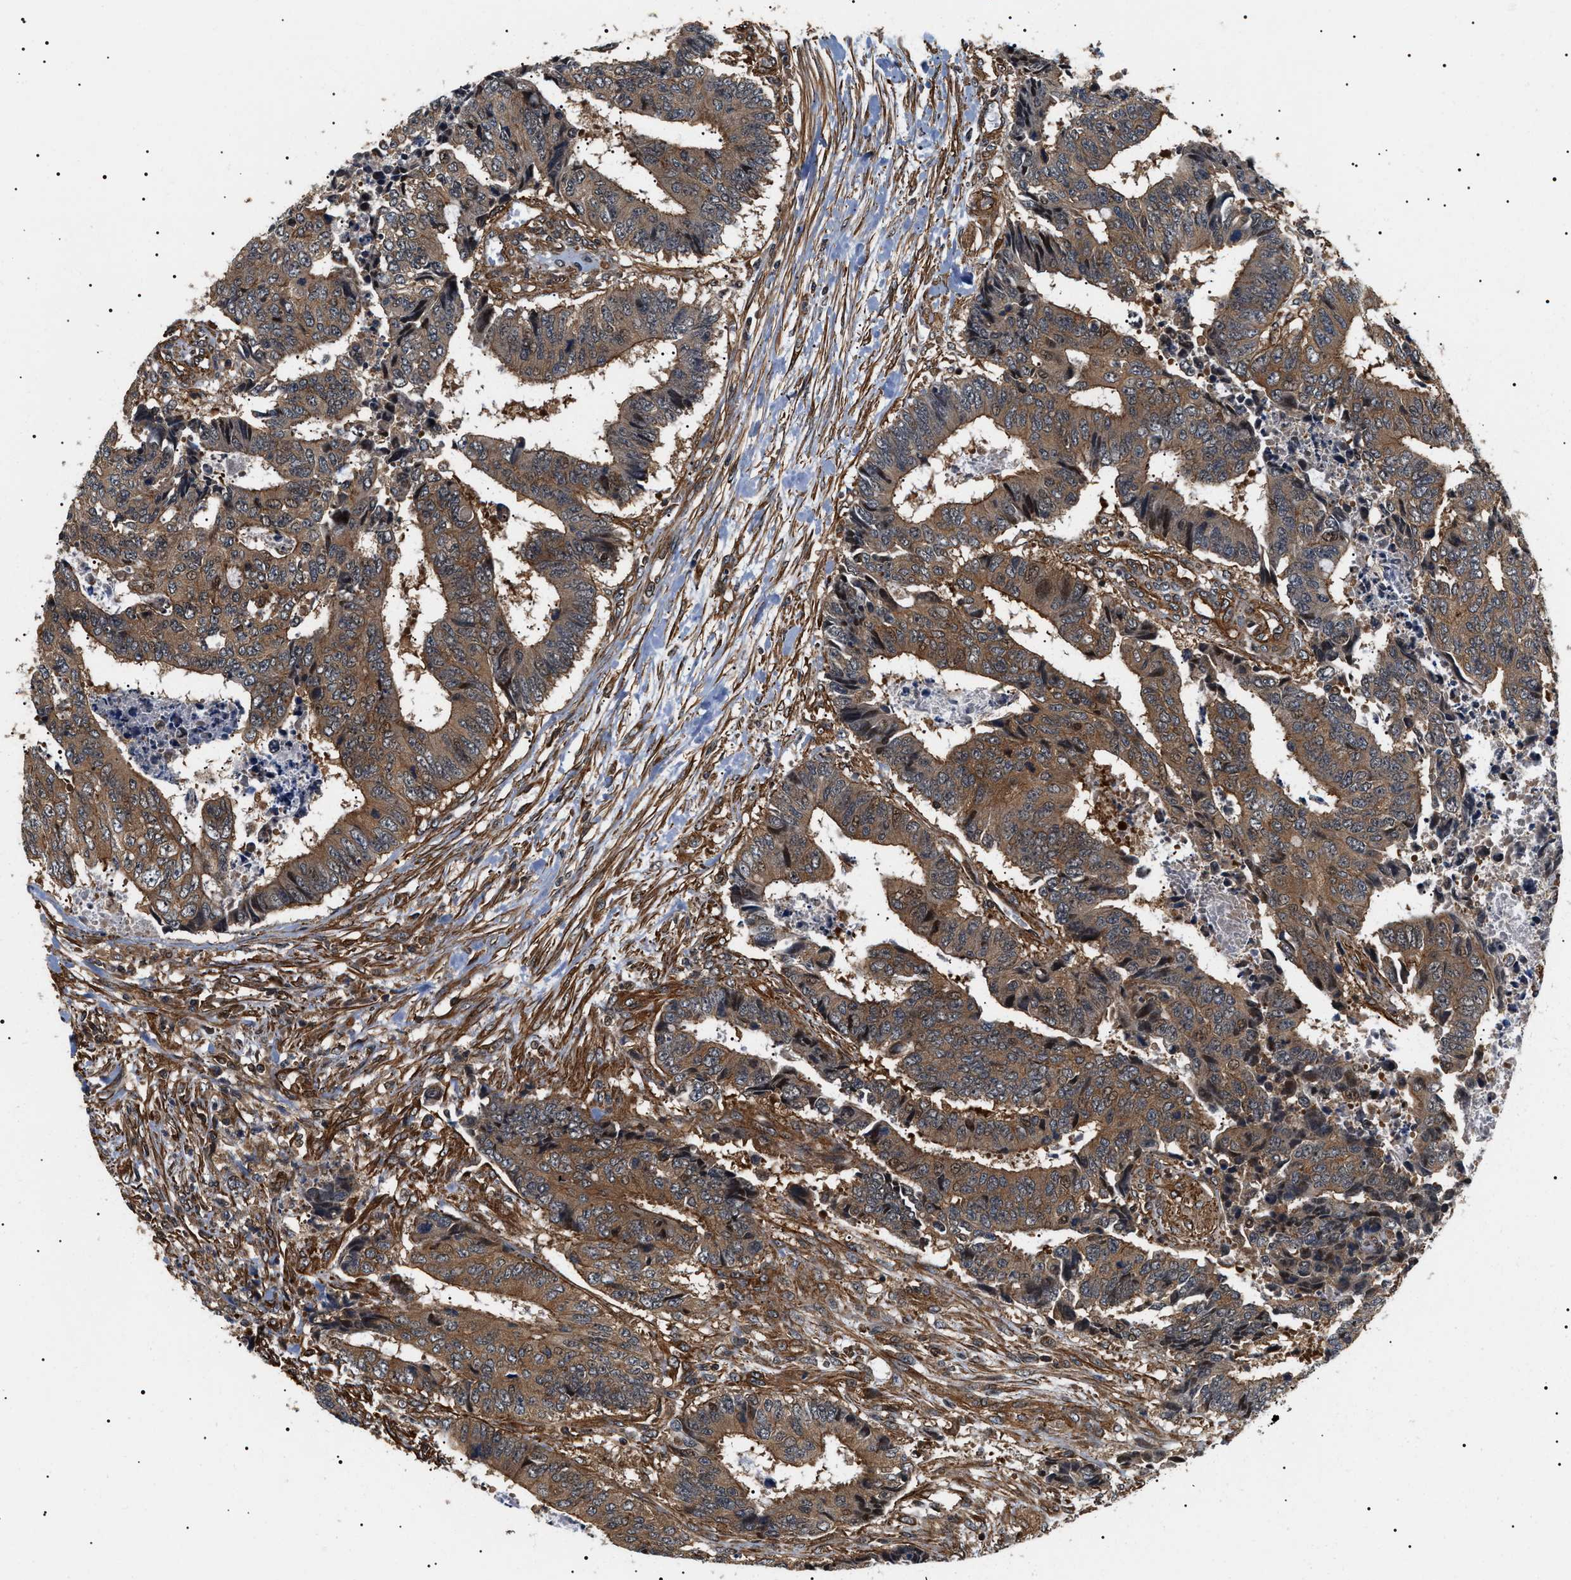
{"staining": {"intensity": "moderate", "quantity": ">75%", "location": "cytoplasmic/membranous"}, "tissue": "colorectal cancer", "cell_type": "Tumor cells", "image_type": "cancer", "snomed": [{"axis": "morphology", "description": "Adenocarcinoma, NOS"}, {"axis": "topography", "description": "Rectum"}], "caption": "Adenocarcinoma (colorectal) stained with a brown dye displays moderate cytoplasmic/membranous positive staining in approximately >75% of tumor cells.", "gene": "SH3GLB2", "patient": {"sex": "male", "age": 84}}